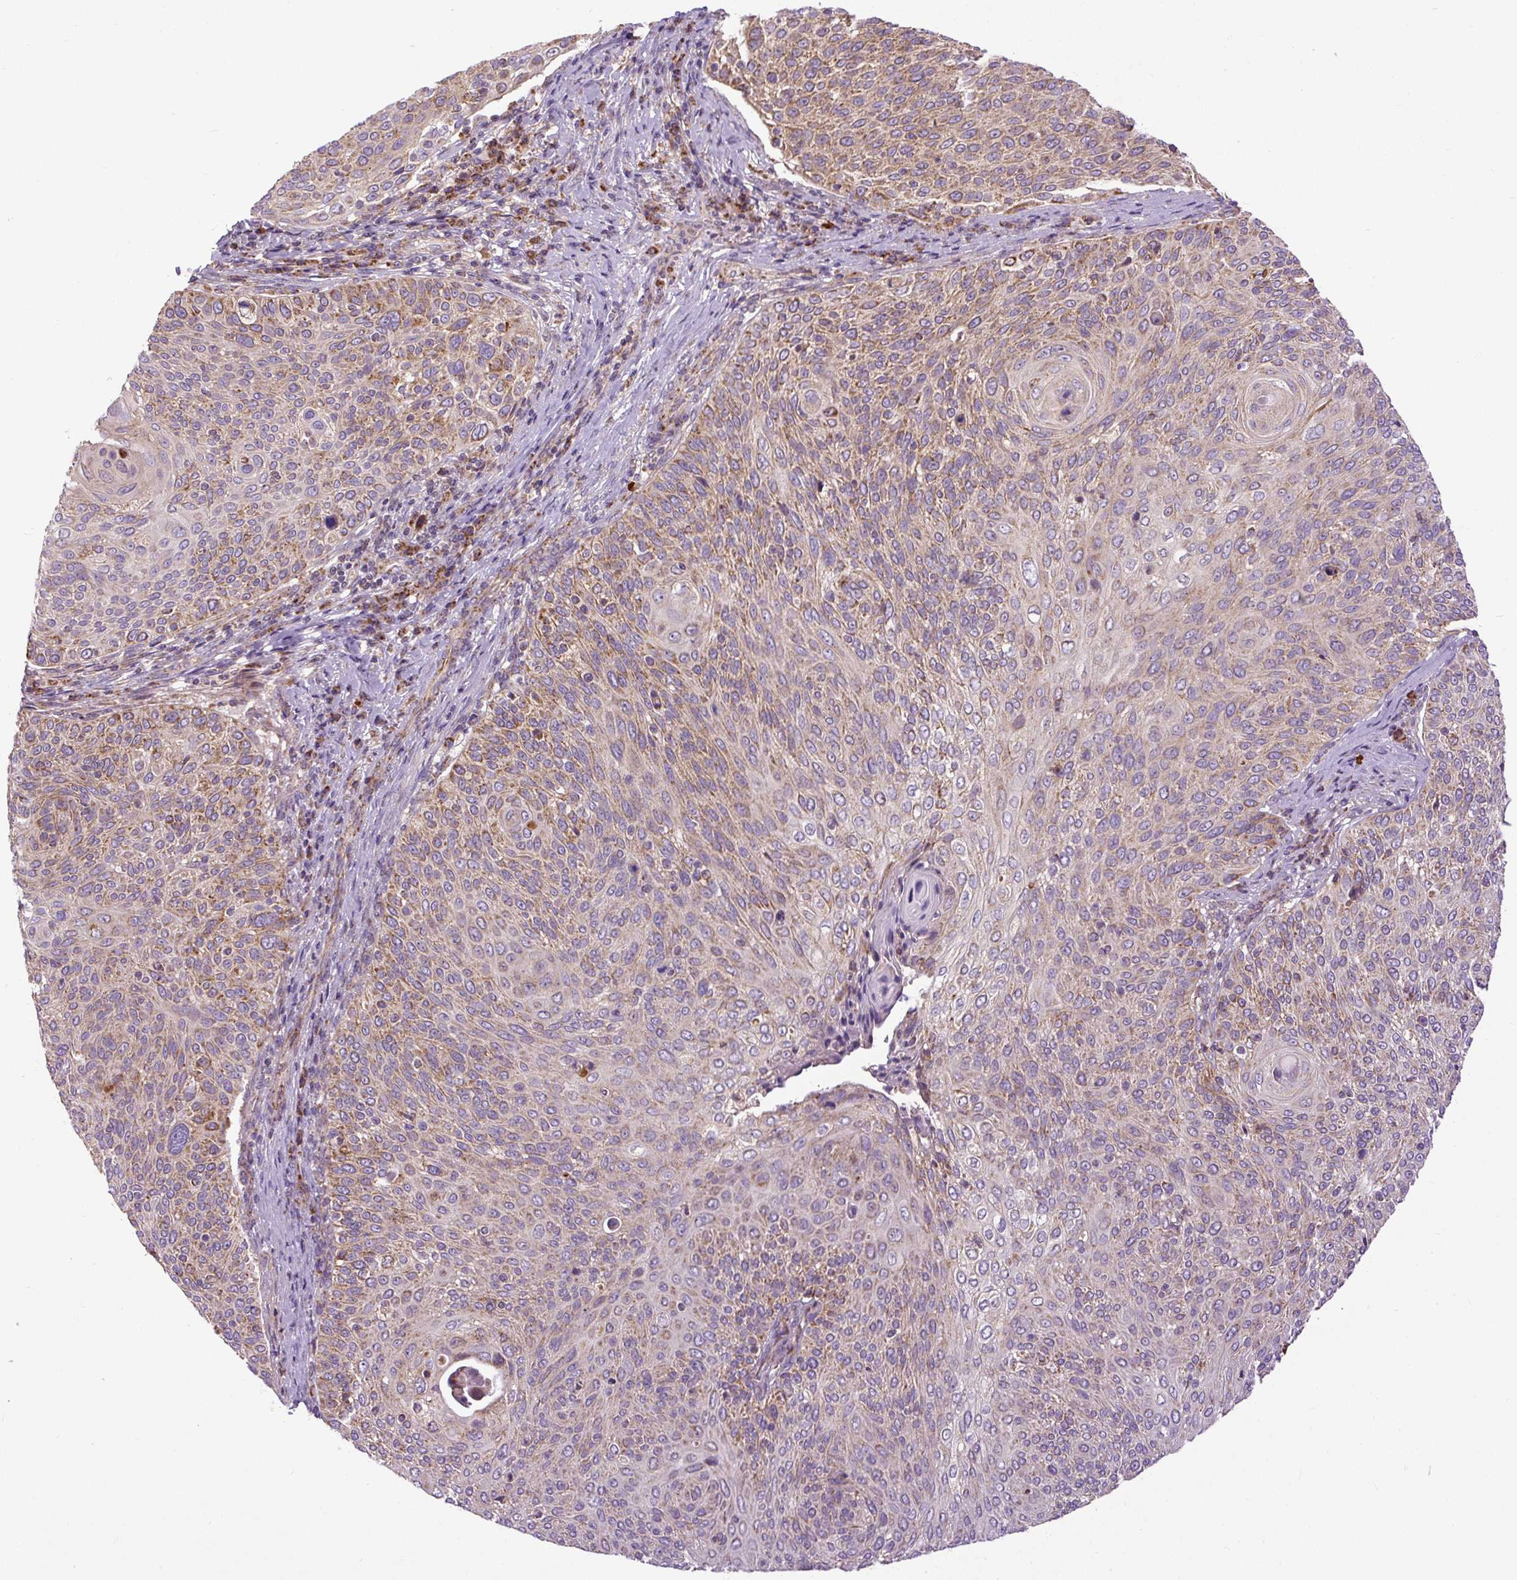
{"staining": {"intensity": "weak", "quantity": "25%-75%", "location": "cytoplasmic/membranous"}, "tissue": "cervical cancer", "cell_type": "Tumor cells", "image_type": "cancer", "snomed": [{"axis": "morphology", "description": "Squamous cell carcinoma, NOS"}, {"axis": "topography", "description": "Cervix"}], "caption": "Tumor cells show low levels of weak cytoplasmic/membranous positivity in about 25%-75% of cells in human cervical squamous cell carcinoma.", "gene": "TM2D3", "patient": {"sex": "female", "age": 31}}